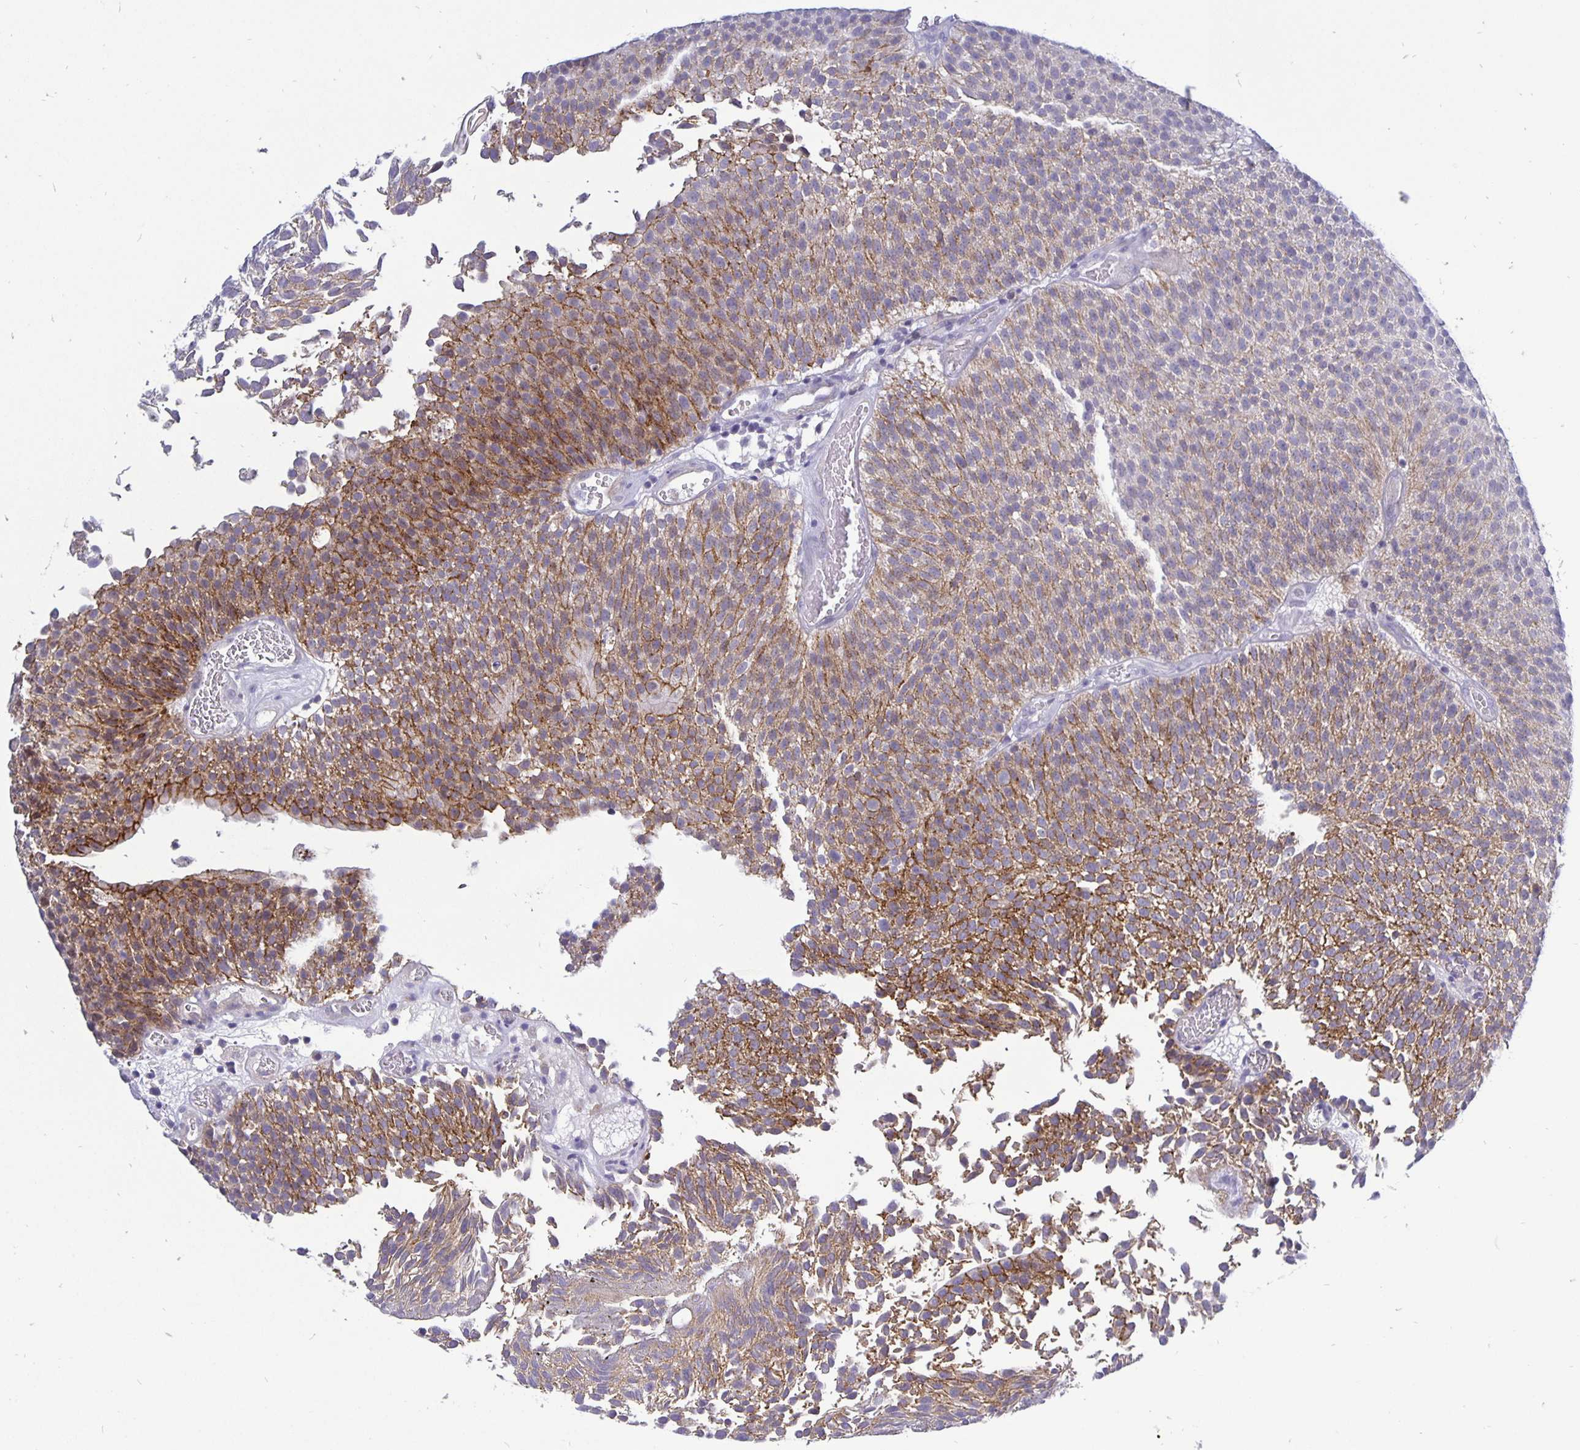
{"staining": {"intensity": "moderate", "quantity": ">75%", "location": "cytoplasmic/membranous"}, "tissue": "urothelial cancer", "cell_type": "Tumor cells", "image_type": "cancer", "snomed": [{"axis": "morphology", "description": "Urothelial carcinoma, Low grade"}, {"axis": "topography", "description": "Urinary bladder"}], "caption": "This micrograph reveals low-grade urothelial carcinoma stained with immunohistochemistry (IHC) to label a protein in brown. The cytoplasmic/membranous of tumor cells show moderate positivity for the protein. Nuclei are counter-stained blue.", "gene": "ERBB2", "patient": {"sex": "female", "age": 79}}